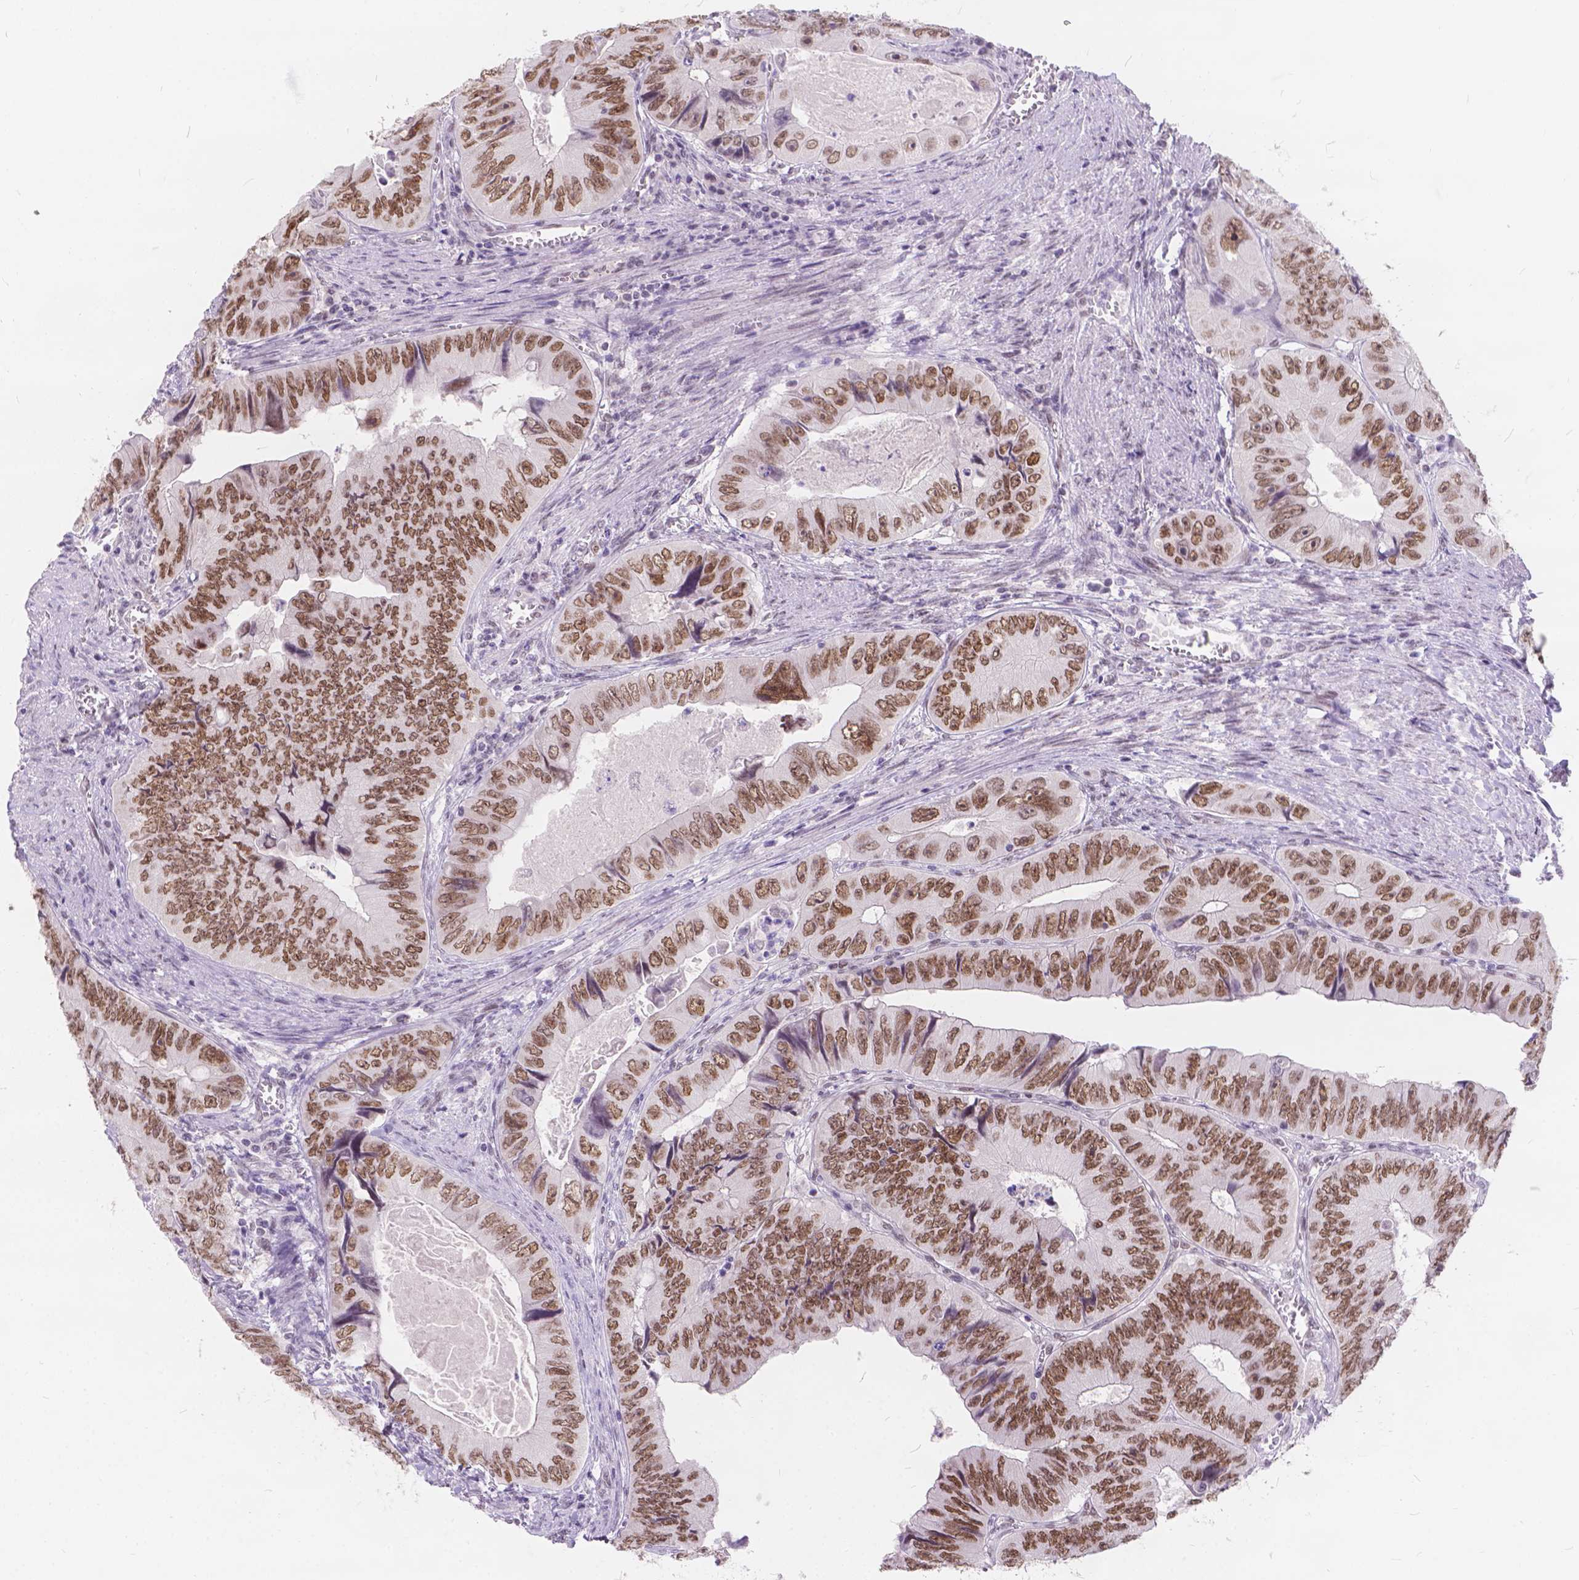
{"staining": {"intensity": "moderate", "quantity": ">75%", "location": "nuclear"}, "tissue": "colorectal cancer", "cell_type": "Tumor cells", "image_type": "cancer", "snomed": [{"axis": "morphology", "description": "Adenocarcinoma, NOS"}, {"axis": "topography", "description": "Colon"}], "caption": "A photomicrograph of colorectal adenocarcinoma stained for a protein demonstrates moderate nuclear brown staining in tumor cells.", "gene": "FAM53A", "patient": {"sex": "female", "age": 84}}